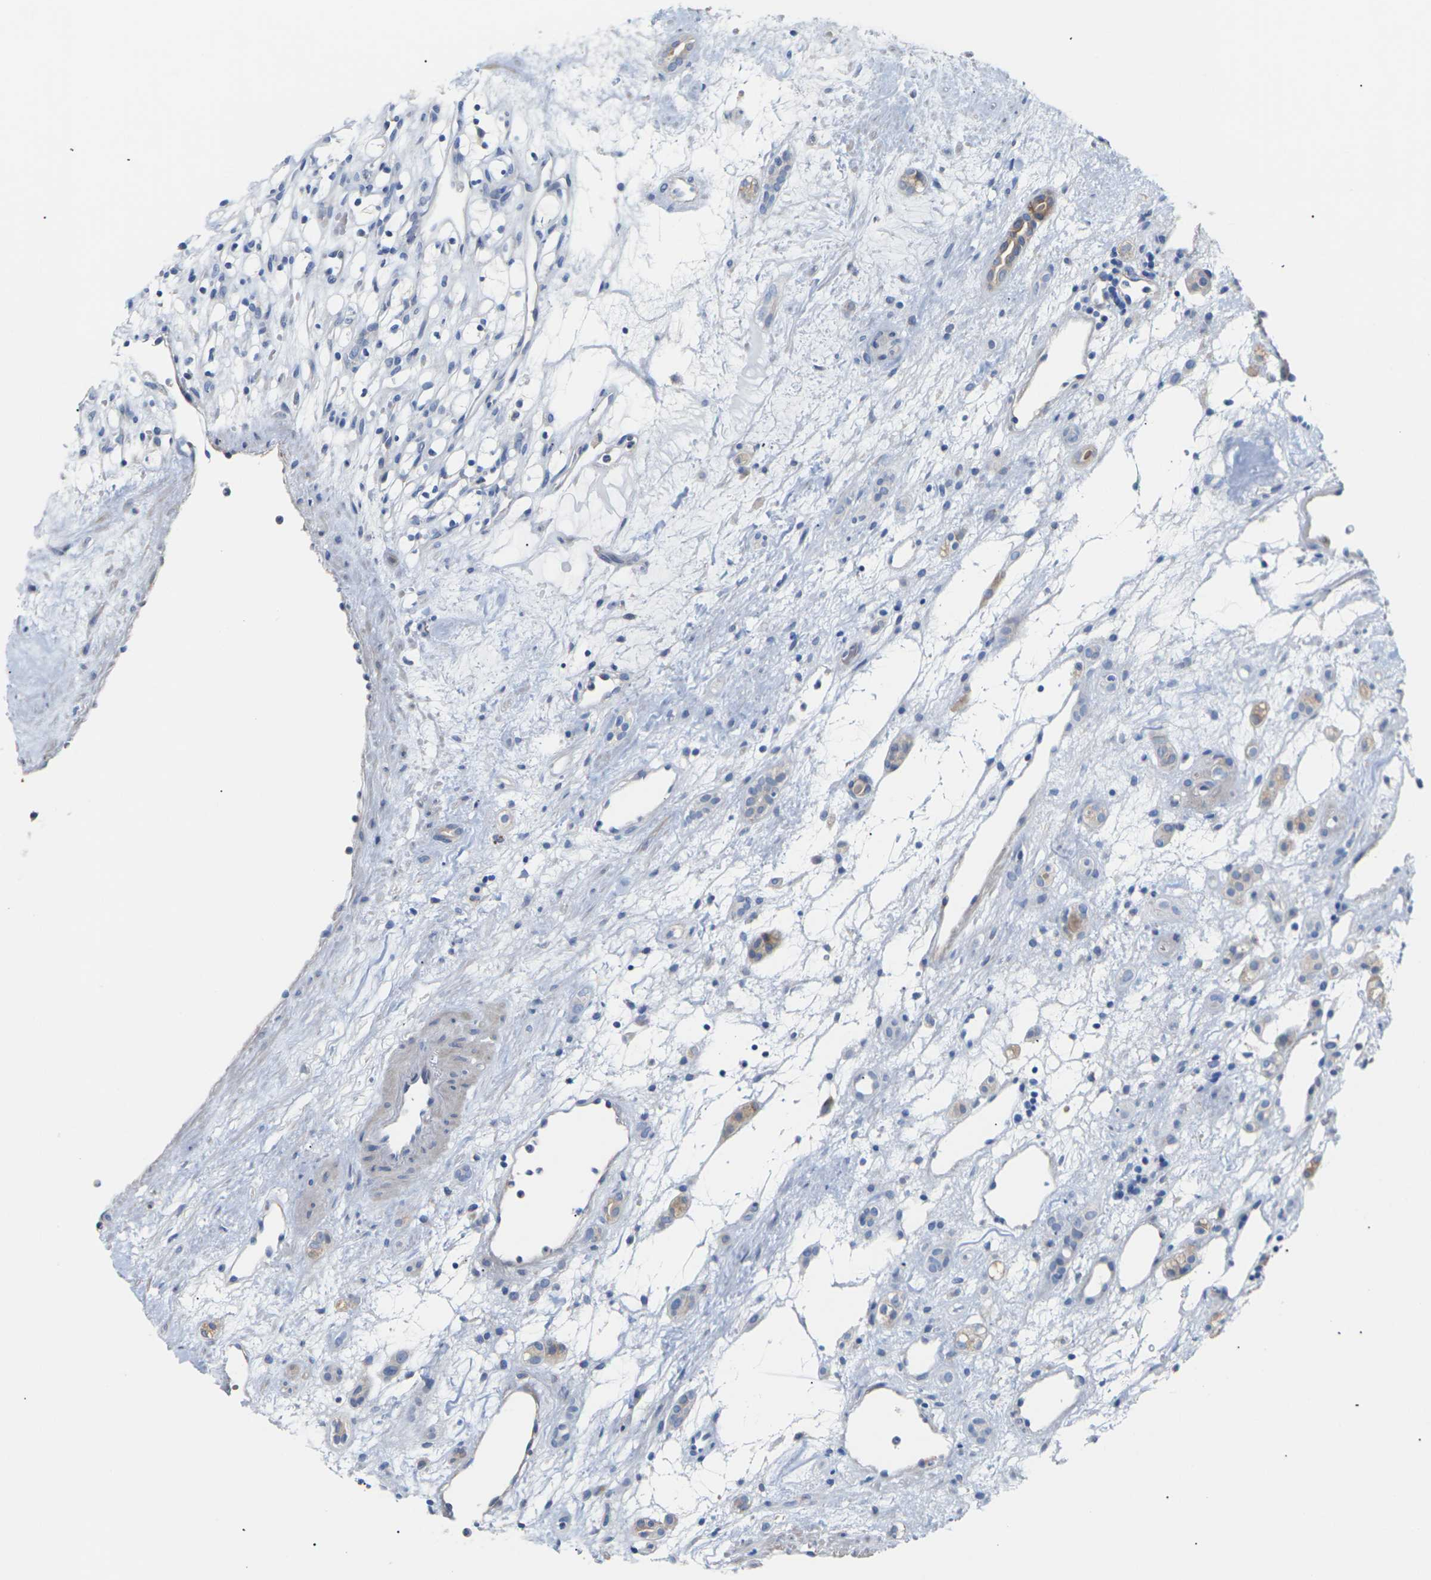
{"staining": {"intensity": "negative", "quantity": "none", "location": "none"}, "tissue": "renal cancer", "cell_type": "Tumor cells", "image_type": "cancer", "snomed": [{"axis": "morphology", "description": "Adenocarcinoma, NOS"}, {"axis": "topography", "description": "Kidney"}], "caption": "A high-resolution micrograph shows immunohistochemistry (IHC) staining of renal cancer, which reveals no significant staining in tumor cells.", "gene": "TMCO4", "patient": {"sex": "female", "age": 60}}